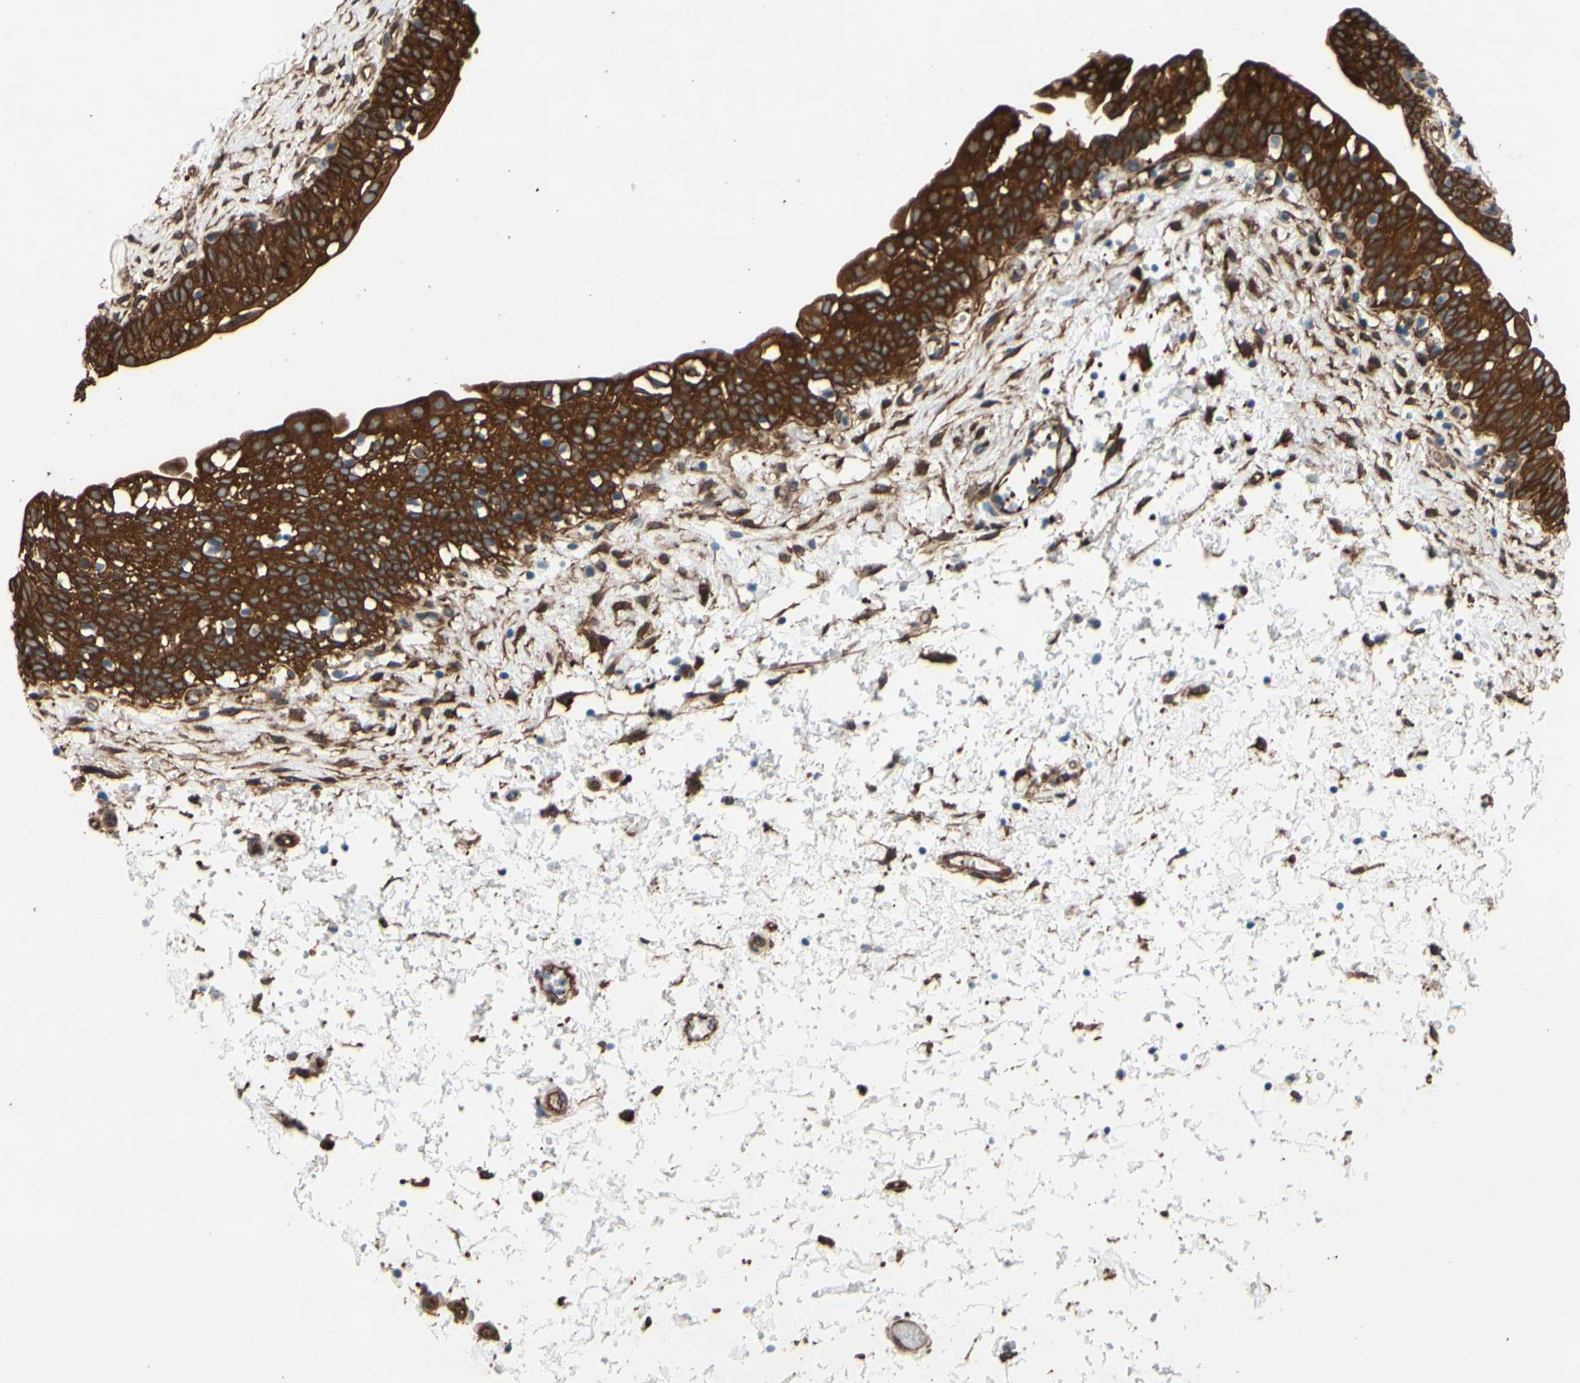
{"staining": {"intensity": "strong", "quantity": ">75%", "location": "cytoplasmic/membranous"}, "tissue": "urinary bladder", "cell_type": "Urothelial cells", "image_type": "normal", "snomed": [{"axis": "morphology", "description": "Normal tissue, NOS"}, {"axis": "topography", "description": "Urinary bladder"}], "caption": "This photomicrograph exhibits immunohistochemistry (IHC) staining of unremarkable human urinary bladder, with high strong cytoplasmic/membranous staining in about >75% of urothelial cells.", "gene": "CTTNBP2", "patient": {"sex": "male", "age": 55}}